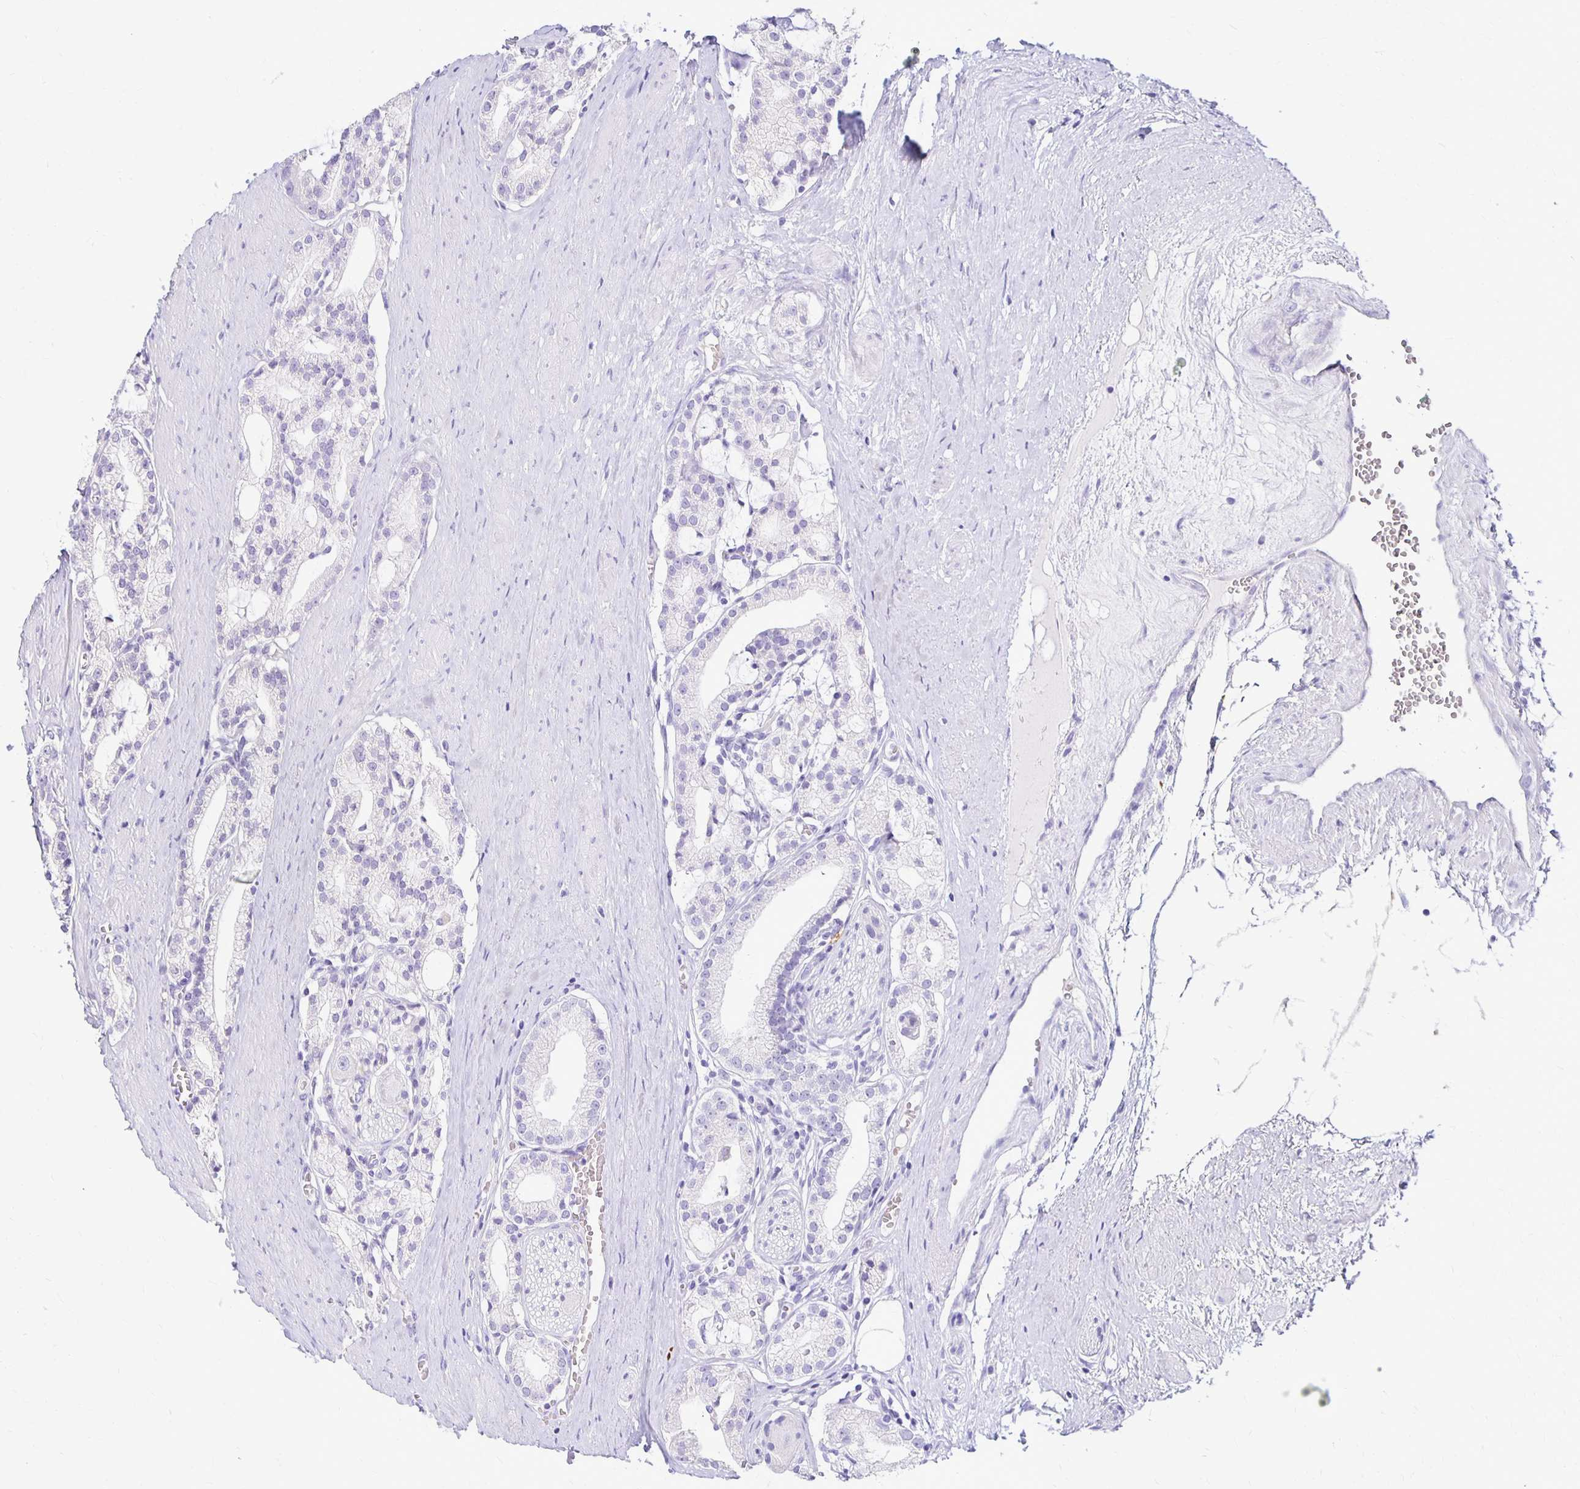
{"staining": {"intensity": "negative", "quantity": "none", "location": "none"}, "tissue": "prostate cancer", "cell_type": "Tumor cells", "image_type": "cancer", "snomed": [{"axis": "morphology", "description": "Adenocarcinoma, High grade"}, {"axis": "topography", "description": "Prostate"}], "caption": "This is an IHC micrograph of human adenocarcinoma (high-grade) (prostate). There is no expression in tumor cells.", "gene": "FNTB", "patient": {"sex": "male", "age": 71}}